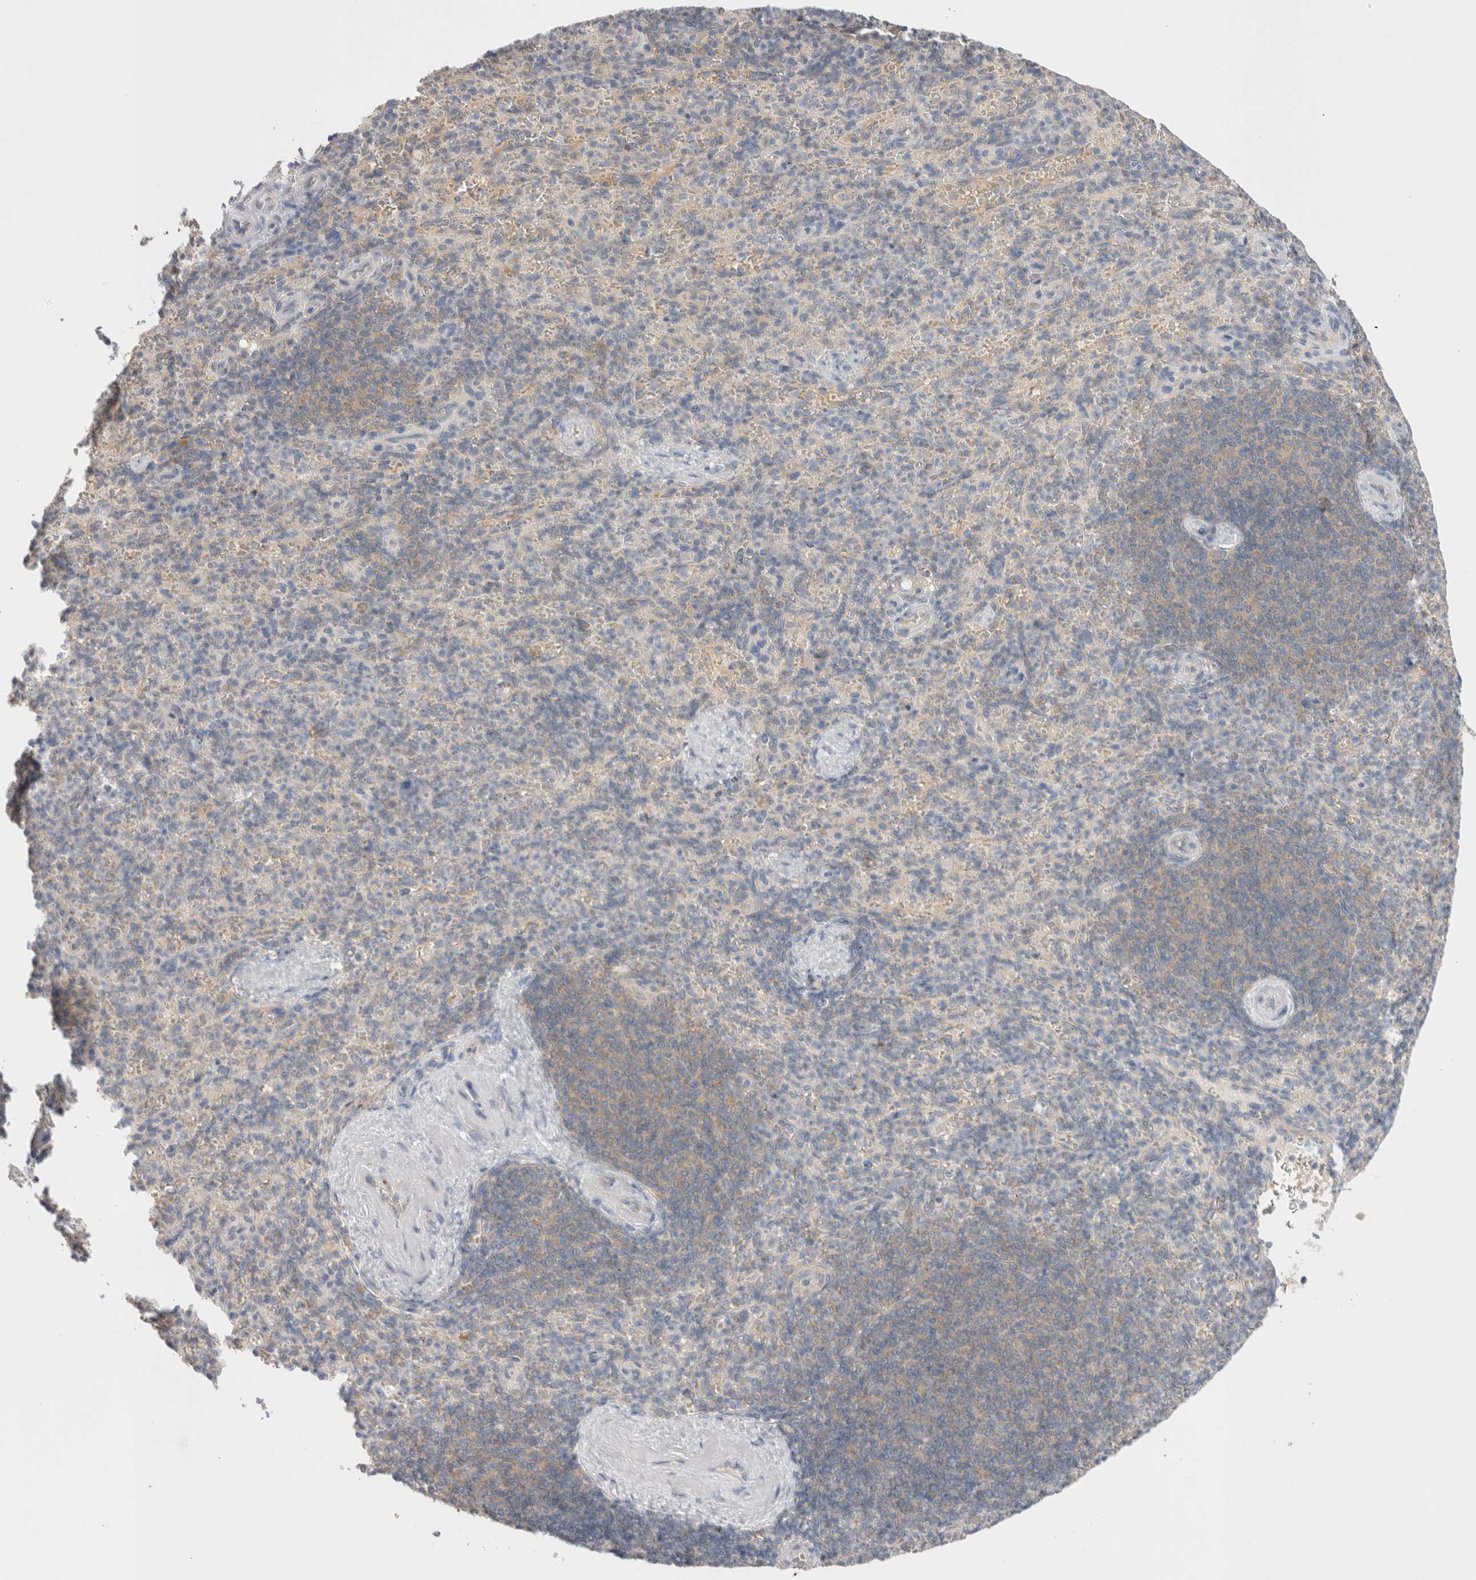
{"staining": {"intensity": "weak", "quantity": "25%-75%", "location": "cytoplasmic/membranous"}, "tissue": "spleen", "cell_type": "Cells in red pulp", "image_type": "normal", "snomed": [{"axis": "morphology", "description": "Normal tissue, NOS"}, {"axis": "topography", "description": "Spleen"}], "caption": "IHC micrograph of benign spleen stained for a protein (brown), which displays low levels of weak cytoplasmic/membranous positivity in about 25%-75% of cells in red pulp.", "gene": "NDOR1", "patient": {"sex": "female", "age": 74}}